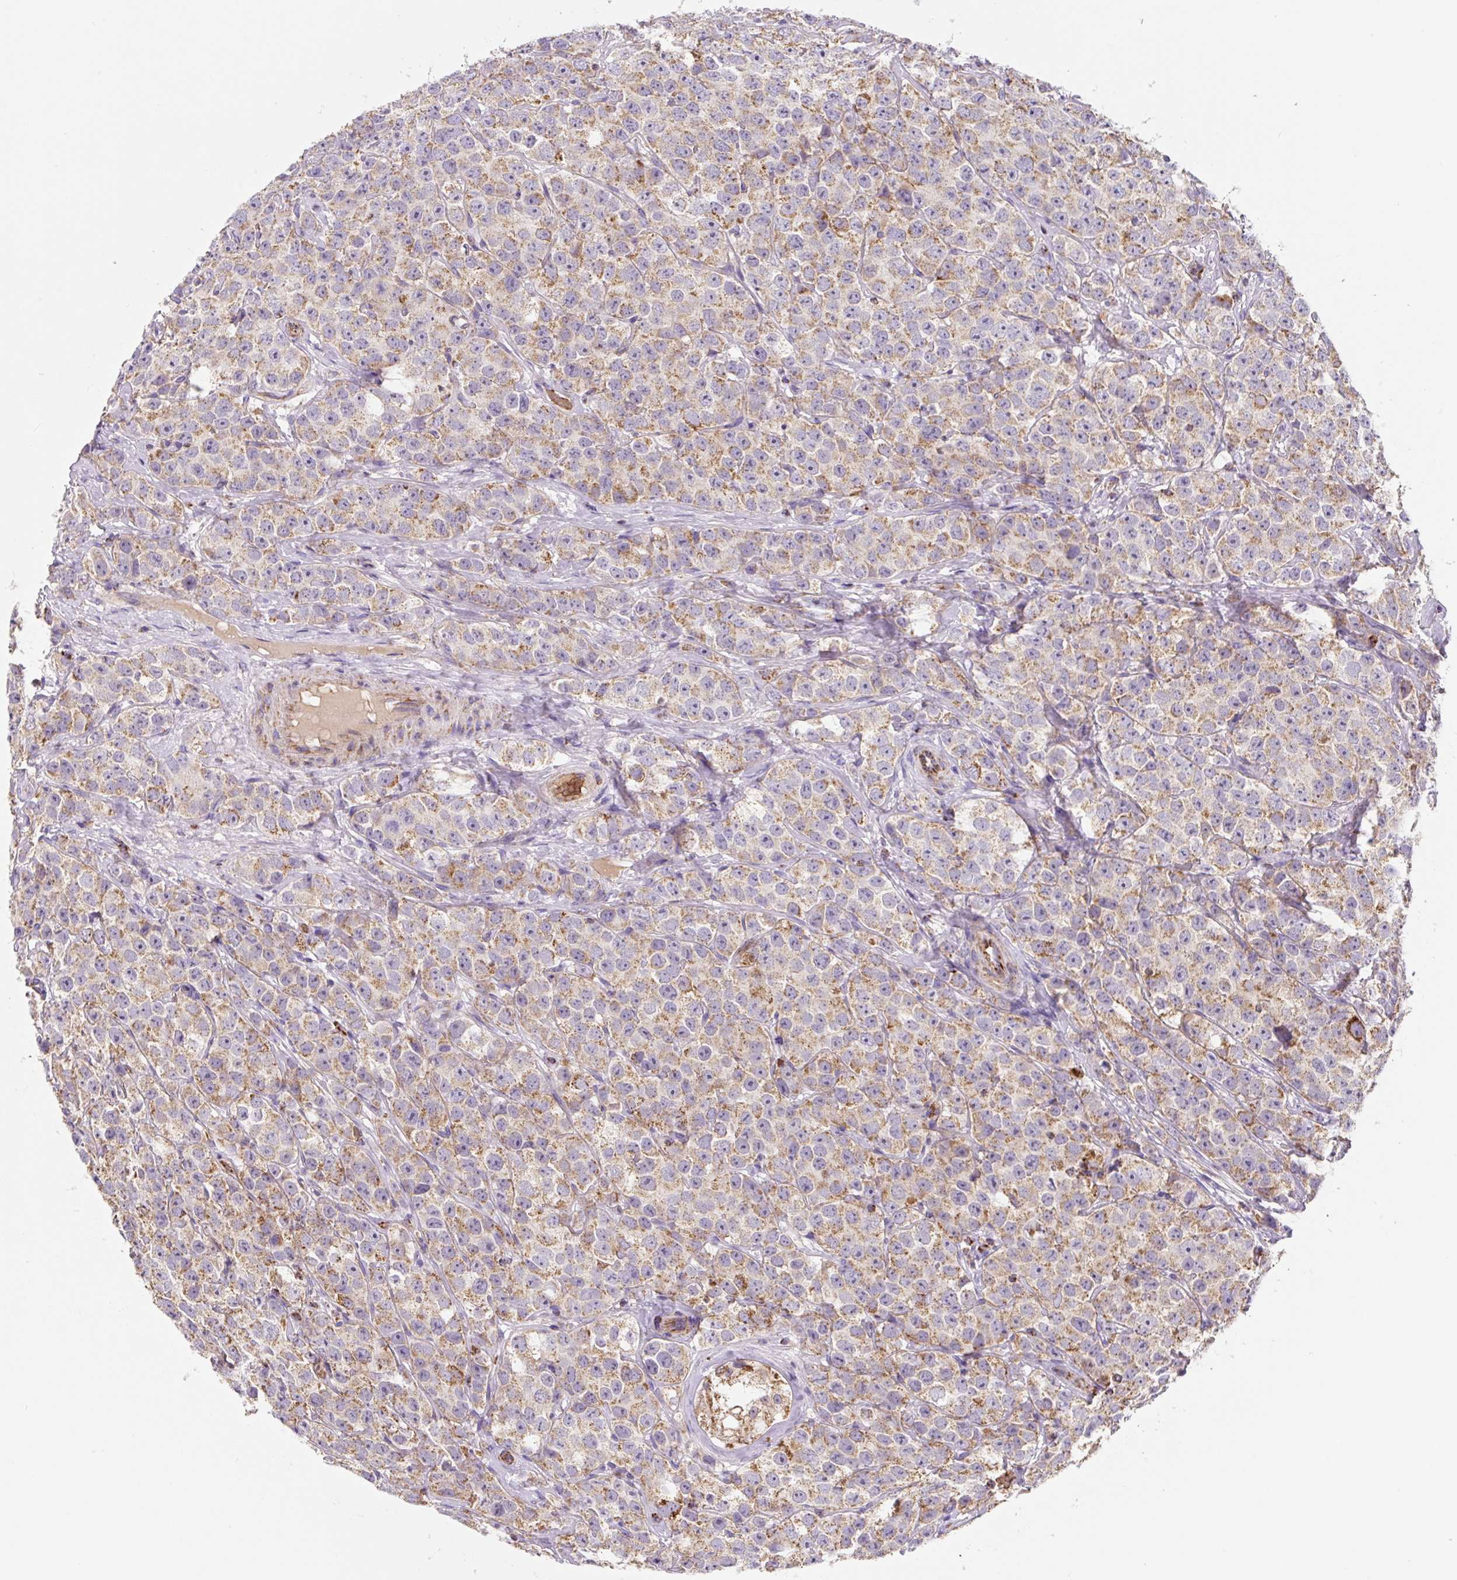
{"staining": {"intensity": "moderate", "quantity": ">75%", "location": "cytoplasmic/membranous"}, "tissue": "testis cancer", "cell_type": "Tumor cells", "image_type": "cancer", "snomed": [{"axis": "morphology", "description": "Seminoma, NOS"}, {"axis": "topography", "description": "Testis"}], "caption": "The photomicrograph exhibits a brown stain indicating the presence of a protein in the cytoplasmic/membranous of tumor cells in testis cancer.", "gene": "MT-CO2", "patient": {"sex": "male", "age": 28}}